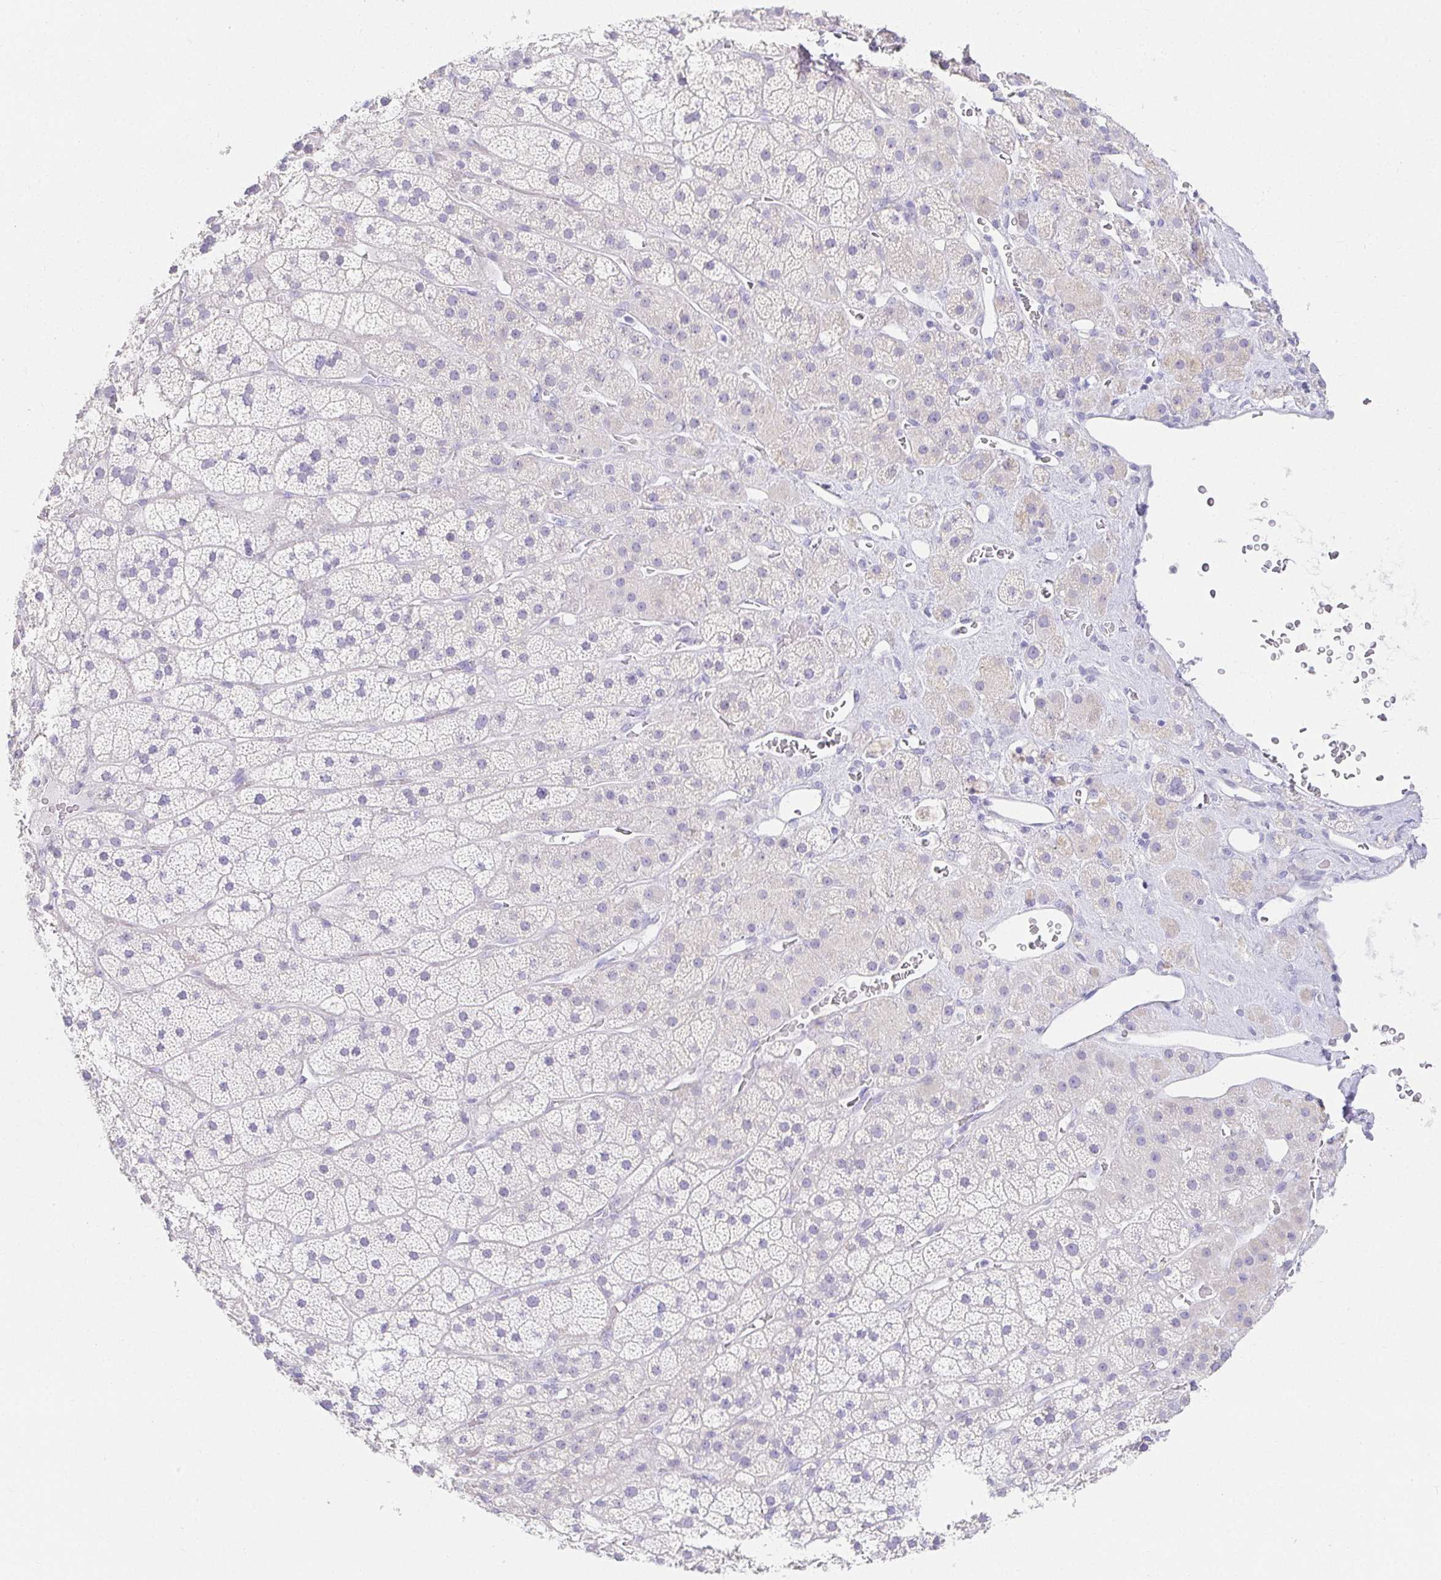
{"staining": {"intensity": "weak", "quantity": "<25%", "location": "cytoplasmic/membranous"}, "tissue": "adrenal gland", "cell_type": "Glandular cells", "image_type": "normal", "snomed": [{"axis": "morphology", "description": "Normal tissue, NOS"}, {"axis": "topography", "description": "Adrenal gland"}], "caption": "This is an immunohistochemistry (IHC) histopathology image of unremarkable adrenal gland. There is no staining in glandular cells.", "gene": "VGLL1", "patient": {"sex": "male", "age": 57}}